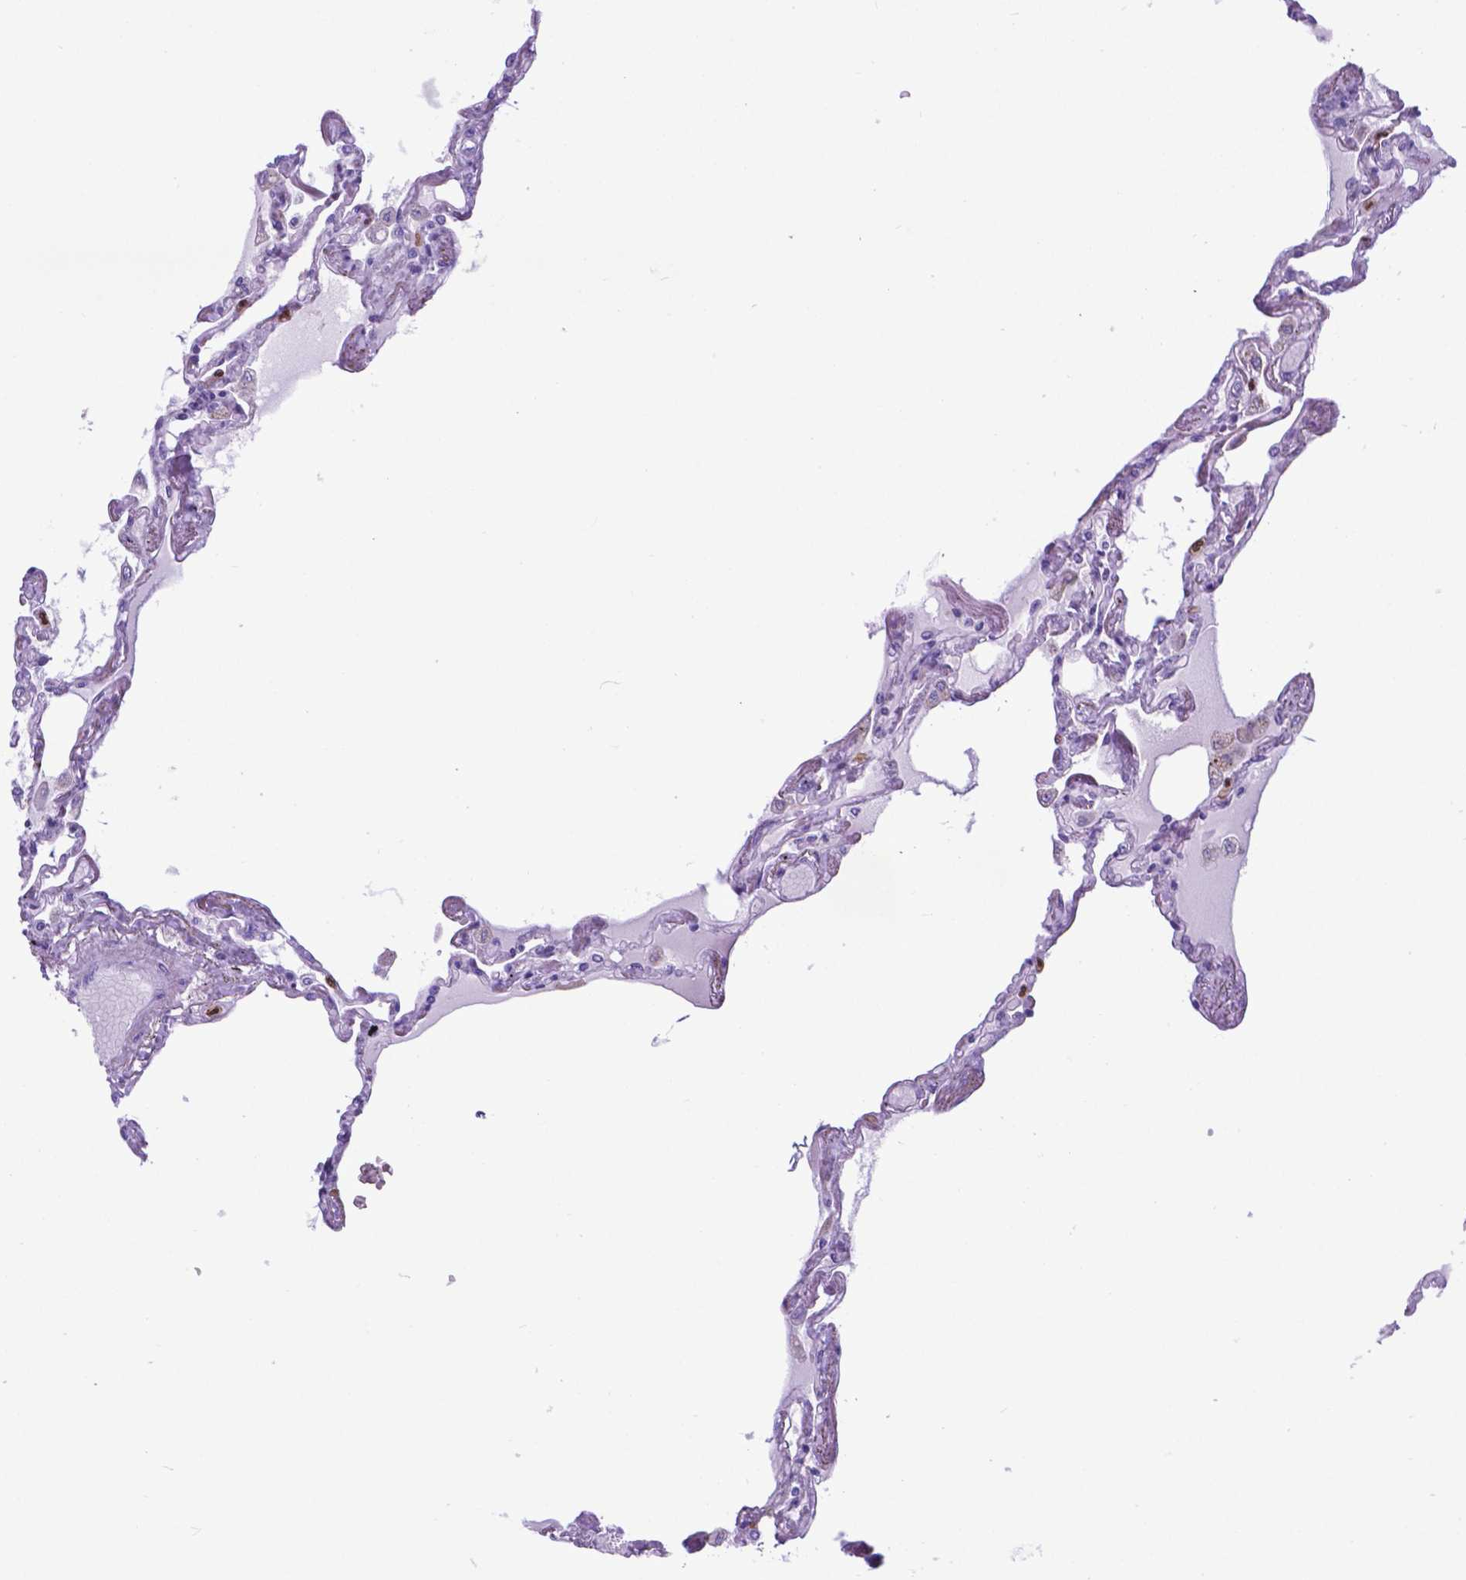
{"staining": {"intensity": "negative", "quantity": "none", "location": "none"}, "tissue": "lung", "cell_type": "Alveolar cells", "image_type": "normal", "snomed": [{"axis": "morphology", "description": "Normal tissue, NOS"}, {"axis": "morphology", "description": "Adenocarcinoma, NOS"}, {"axis": "topography", "description": "Cartilage tissue"}, {"axis": "topography", "description": "Lung"}], "caption": "Lung stained for a protein using immunohistochemistry (IHC) exhibits no staining alveolar cells.", "gene": "LZTR1", "patient": {"sex": "female", "age": 67}}